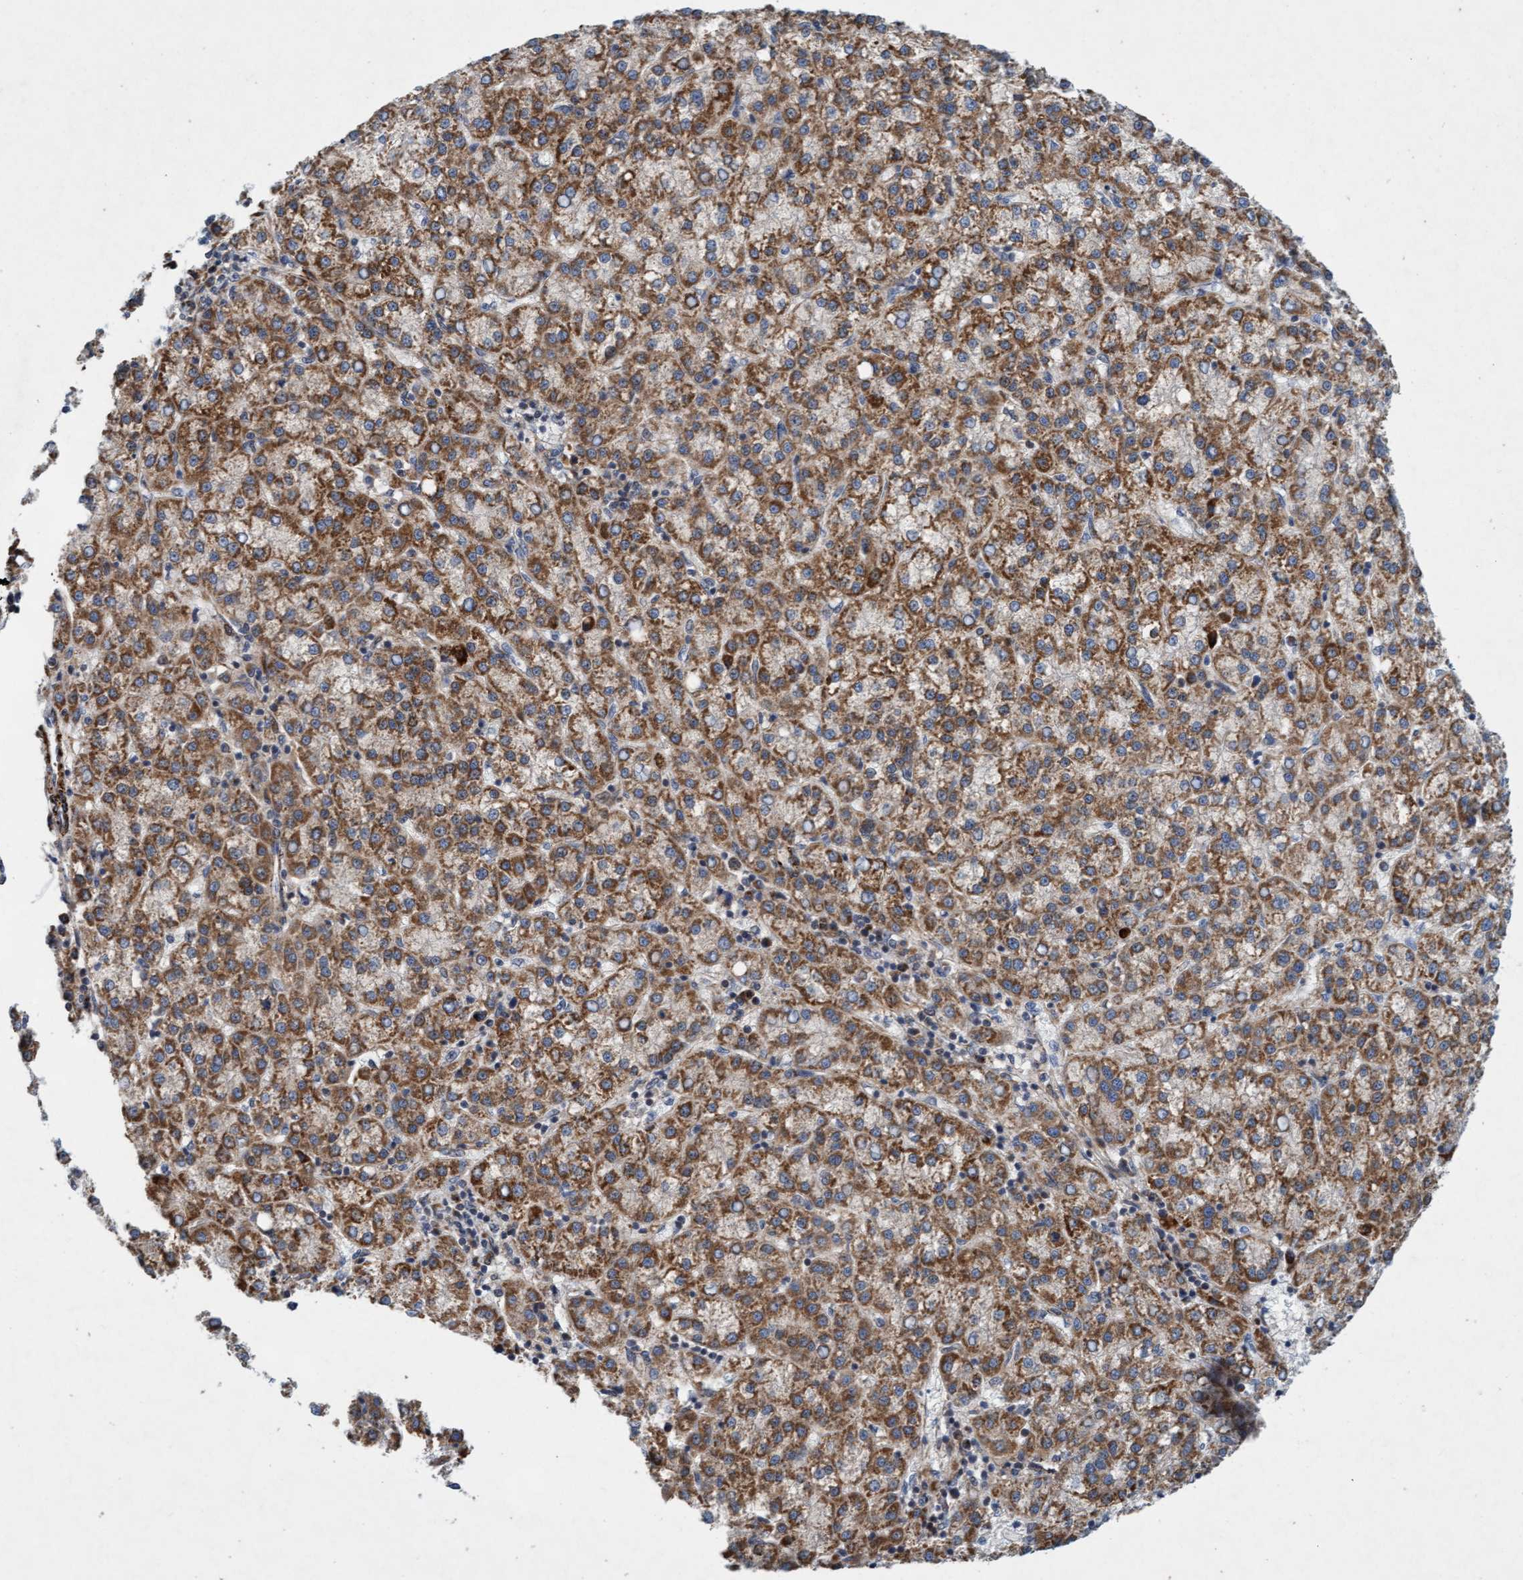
{"staining": {"intensity": "moderate", "quantity": ">75%", "location": "cytoplasmic/membranous"}, "tissue": "liver cancer", "cell_type": "Tumor cells", "image_type": "cancer", "snomed": [{"axis": "morphology", "description": "Carcinoma, Hepatocellular, NOS"}, {"axis": "topography", "description": "Liver"}], "caption": "Liver cancer (hepatocellular carcinoma) stained for a protein exhibits moderate cytoplasmic/membranous positivity in tumor cells.", "gene": "TMEM70", "patient": {"sex": "female", "age": 58}}